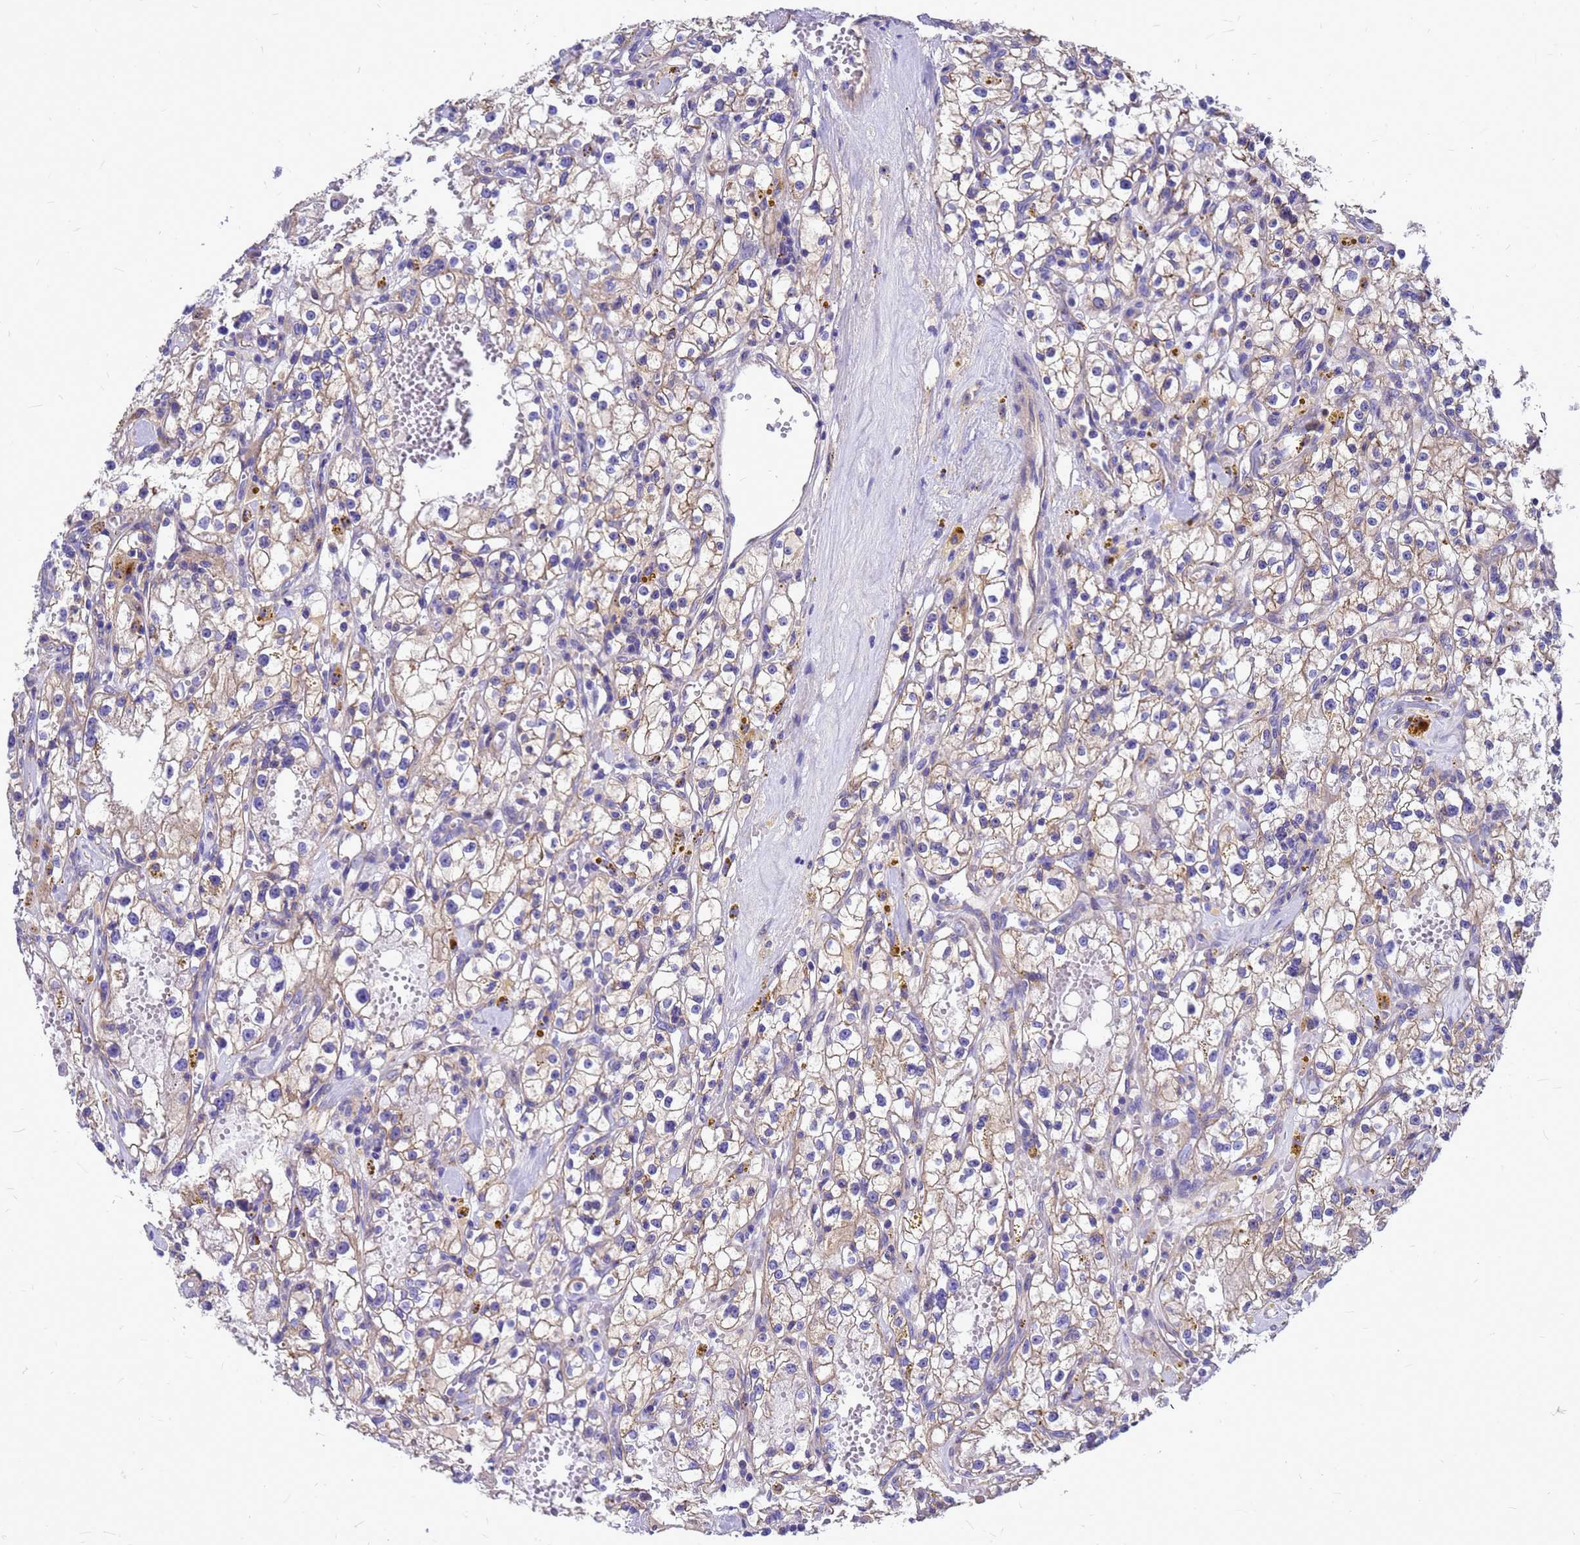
{"staining": {"intensity": "weak", "quantity": "<25%", "location": "cytoplasmic/membranous"}, "tissue": "renal cancer", "cell_type": "Tumor cells", "image_type": "cancer", "snomed": [{"axis": "morphology", "description": "Adenocarcinoma, NOS"}, {"axis": "topography", "description": "Kidney"}], "caption": "Renal adenocarcinoma stained for a protein using immunohistochemistry reveals no positivity tumor cells.", "gene": "FBXW5", "patient": {"sex": "male", "age": 56}}